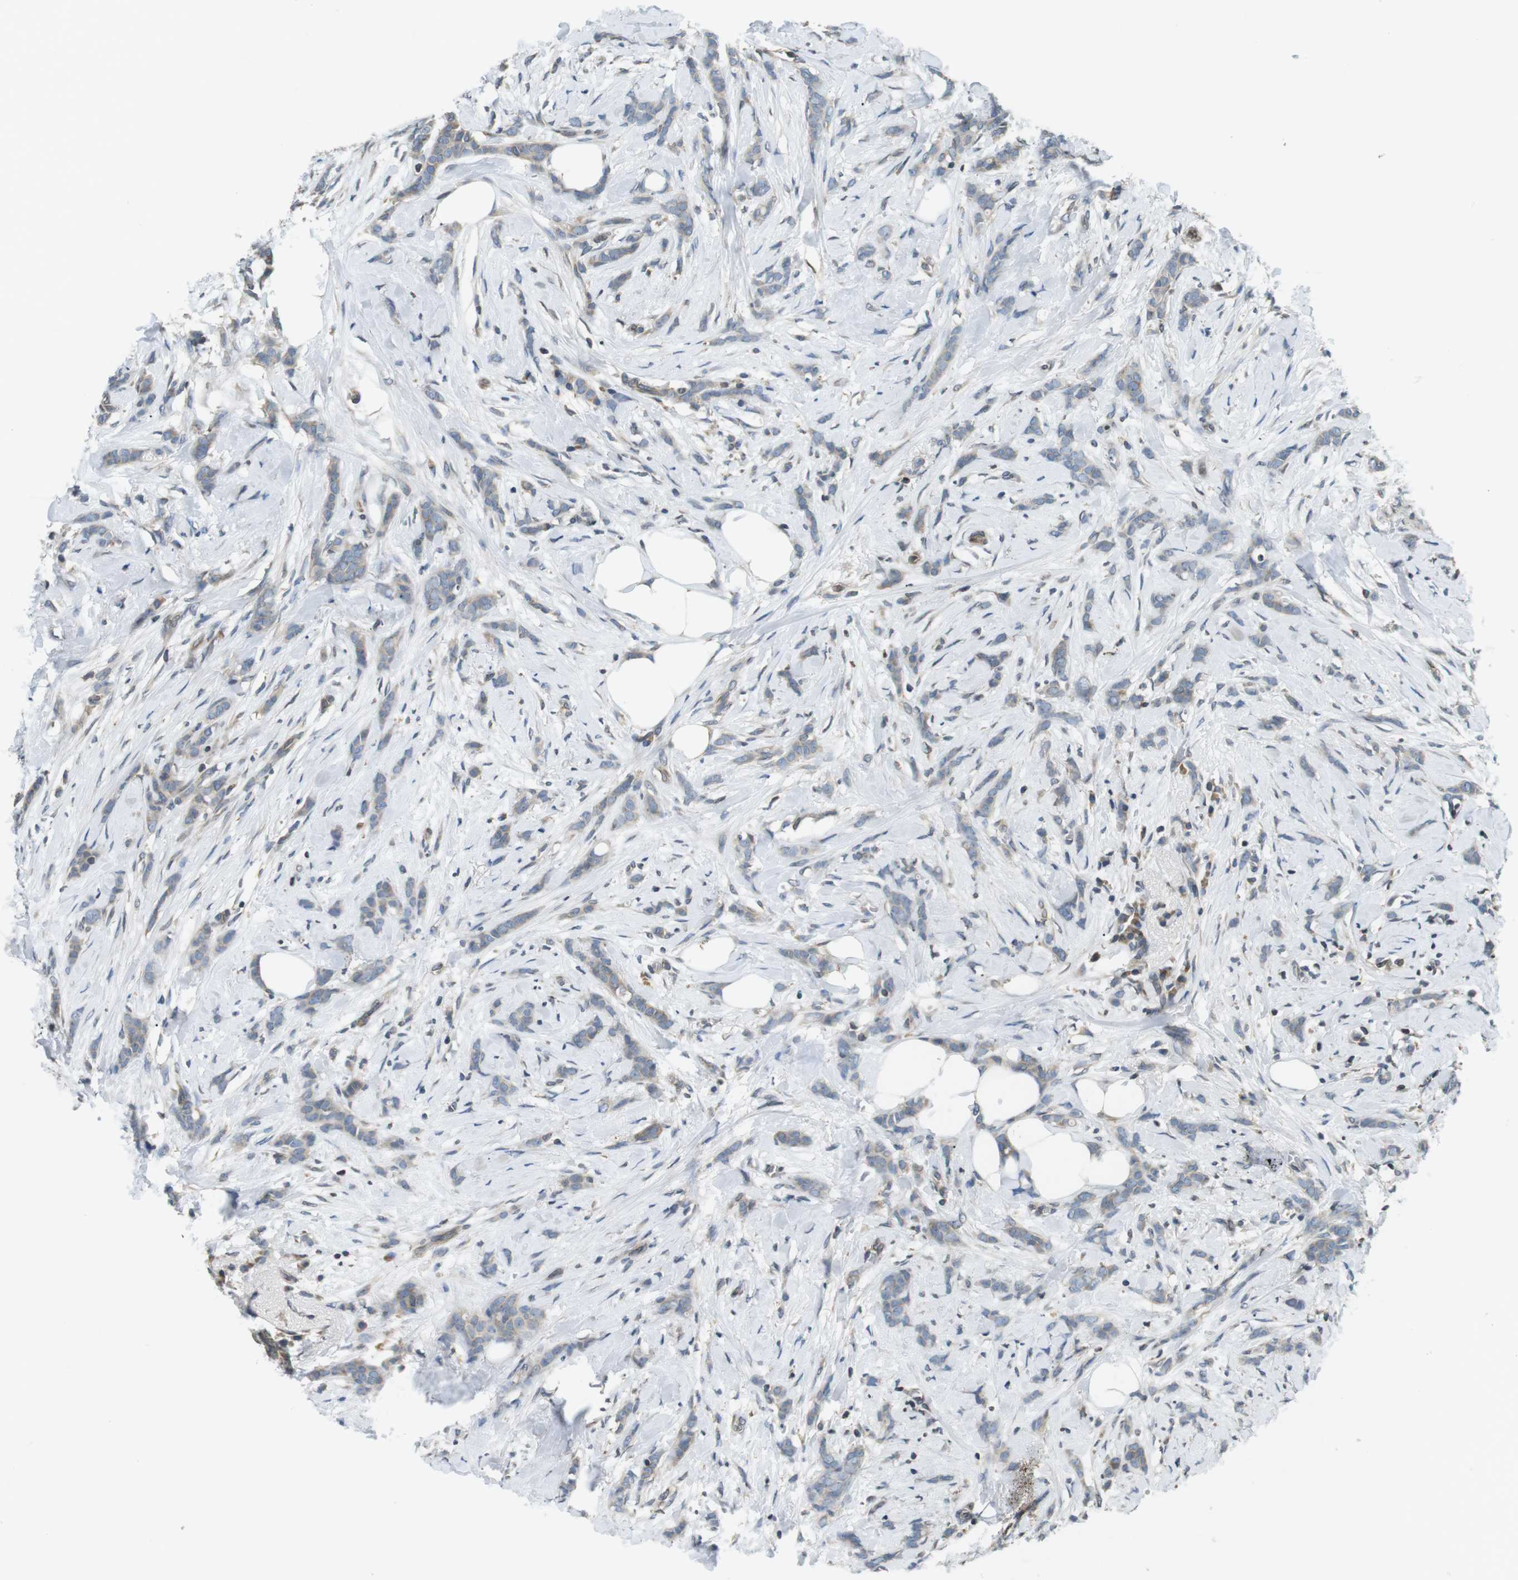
{"staining": {"intensity": "negative", "quantity": "none", "location": "none"}, "tissue": "breast cancer", "cell_type": "Tumor cells", "image_type": "cancer", "snomed": [{"axis": "morphology", "description": "Lobular carcinoma, in situ"}, {"axis": "morphology", "description": "Lobular carcinoma"}, {"axis": "topography", "description": "Breast"}], "caption": "This is an IHC micrograph of human breast cancer (lobular carcinoma). There is no positivity in tumor cells.", "gene": "TMX4", "patient": {"sex": "female", "age": 41}}